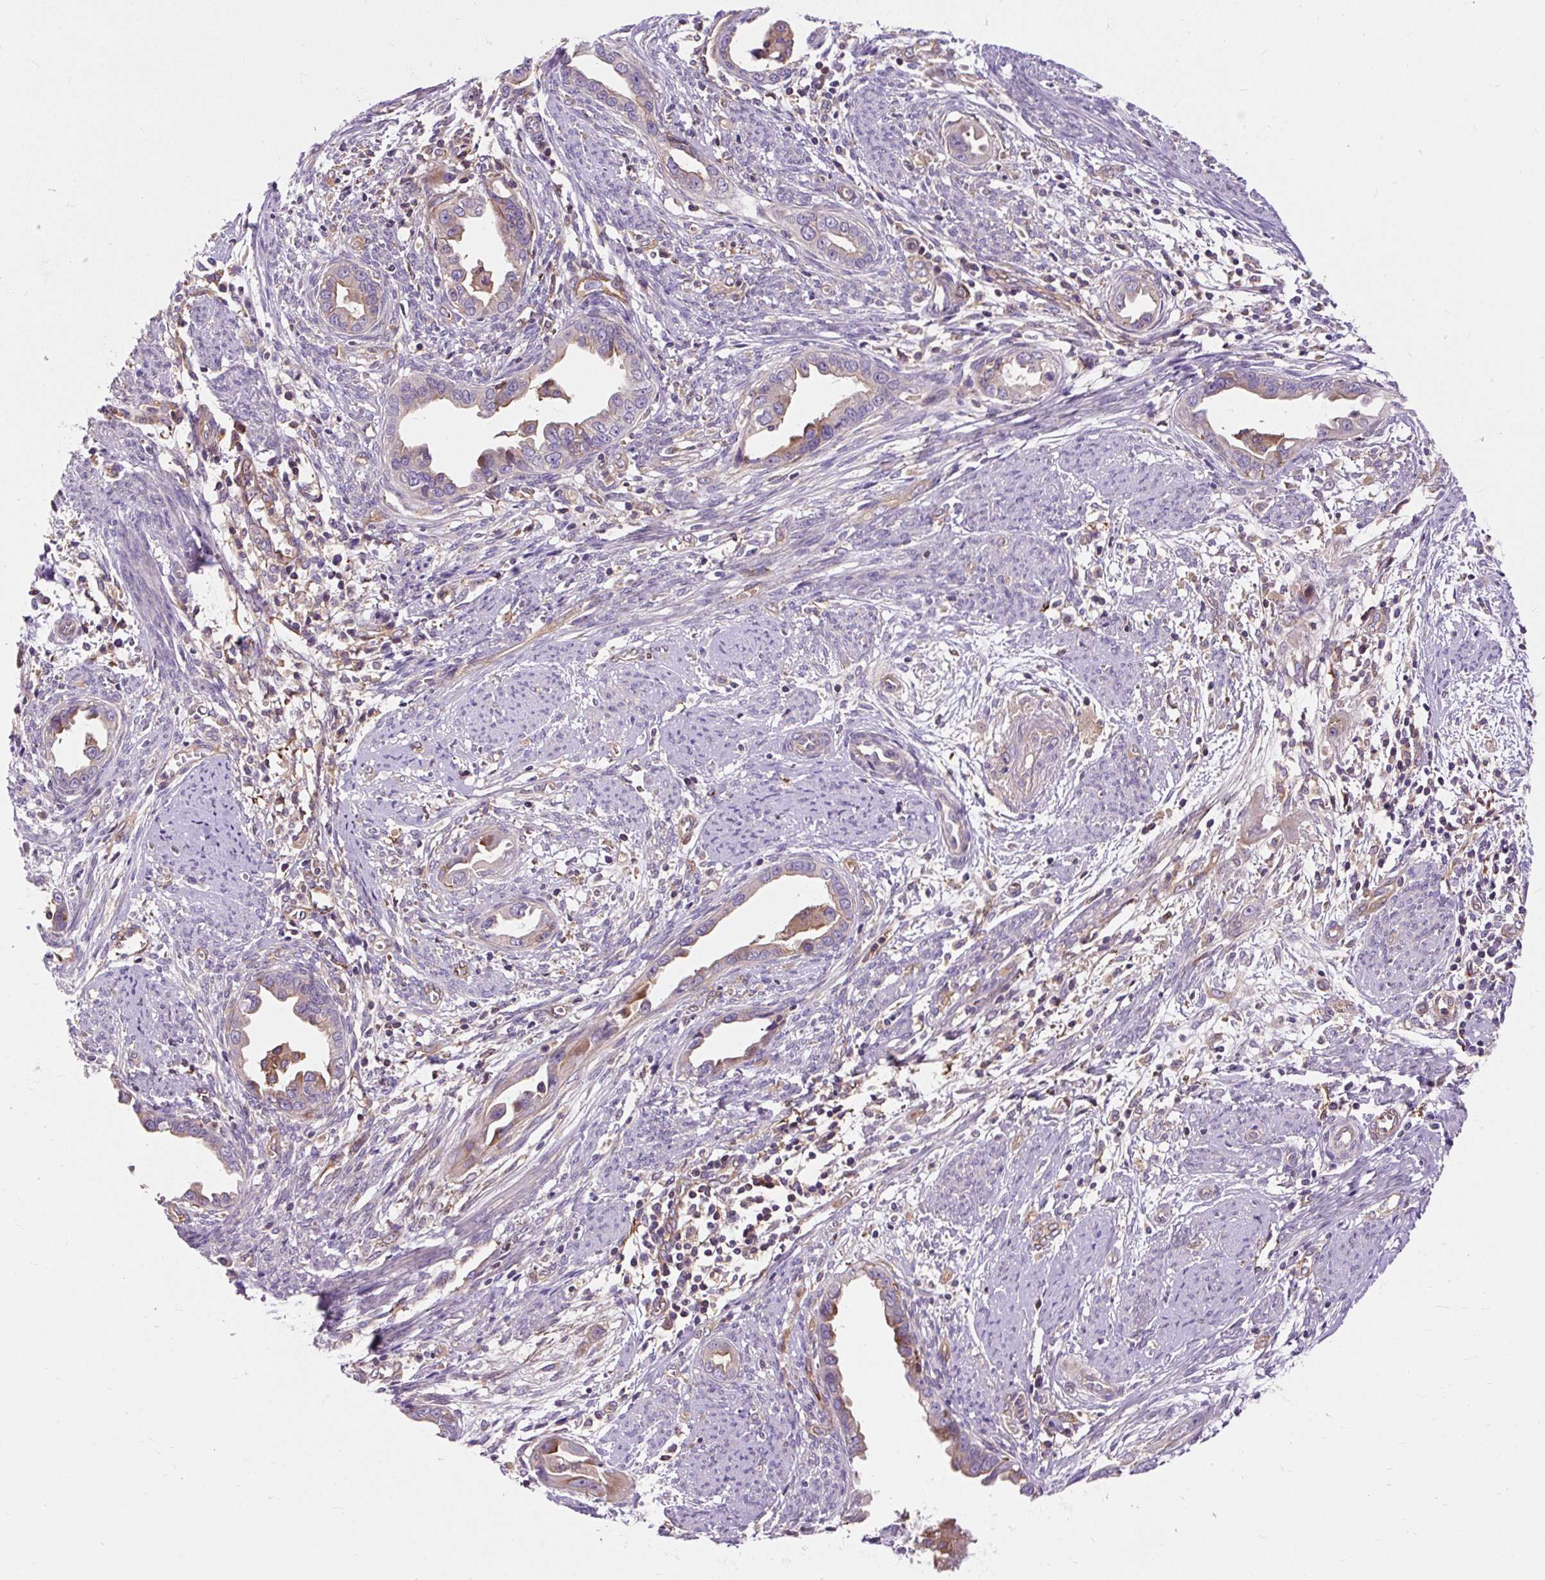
{"staining": {"intensity": "moderate", "quantity": "<25%", "location": "cytoplasmic/membranous"}, "tissue": "endometrial cancer", "cell_type": "Tumor cells", "image_type": "cancer", "snomed": [{"axis": "morphology", "description": "Adenocarcinoma, NOS"}, {"axis": "topography", "description": "Endometrium"}], "caption": "This micrograph reveals IHC staining of human endometrial cancer (adenocarcinoma), with low moderate cytoplasmic/membranous staining in approximately <25% of tumor cells.", "gene": "PCDHGB3", "patient": {"sex": "female", "age": 57}}